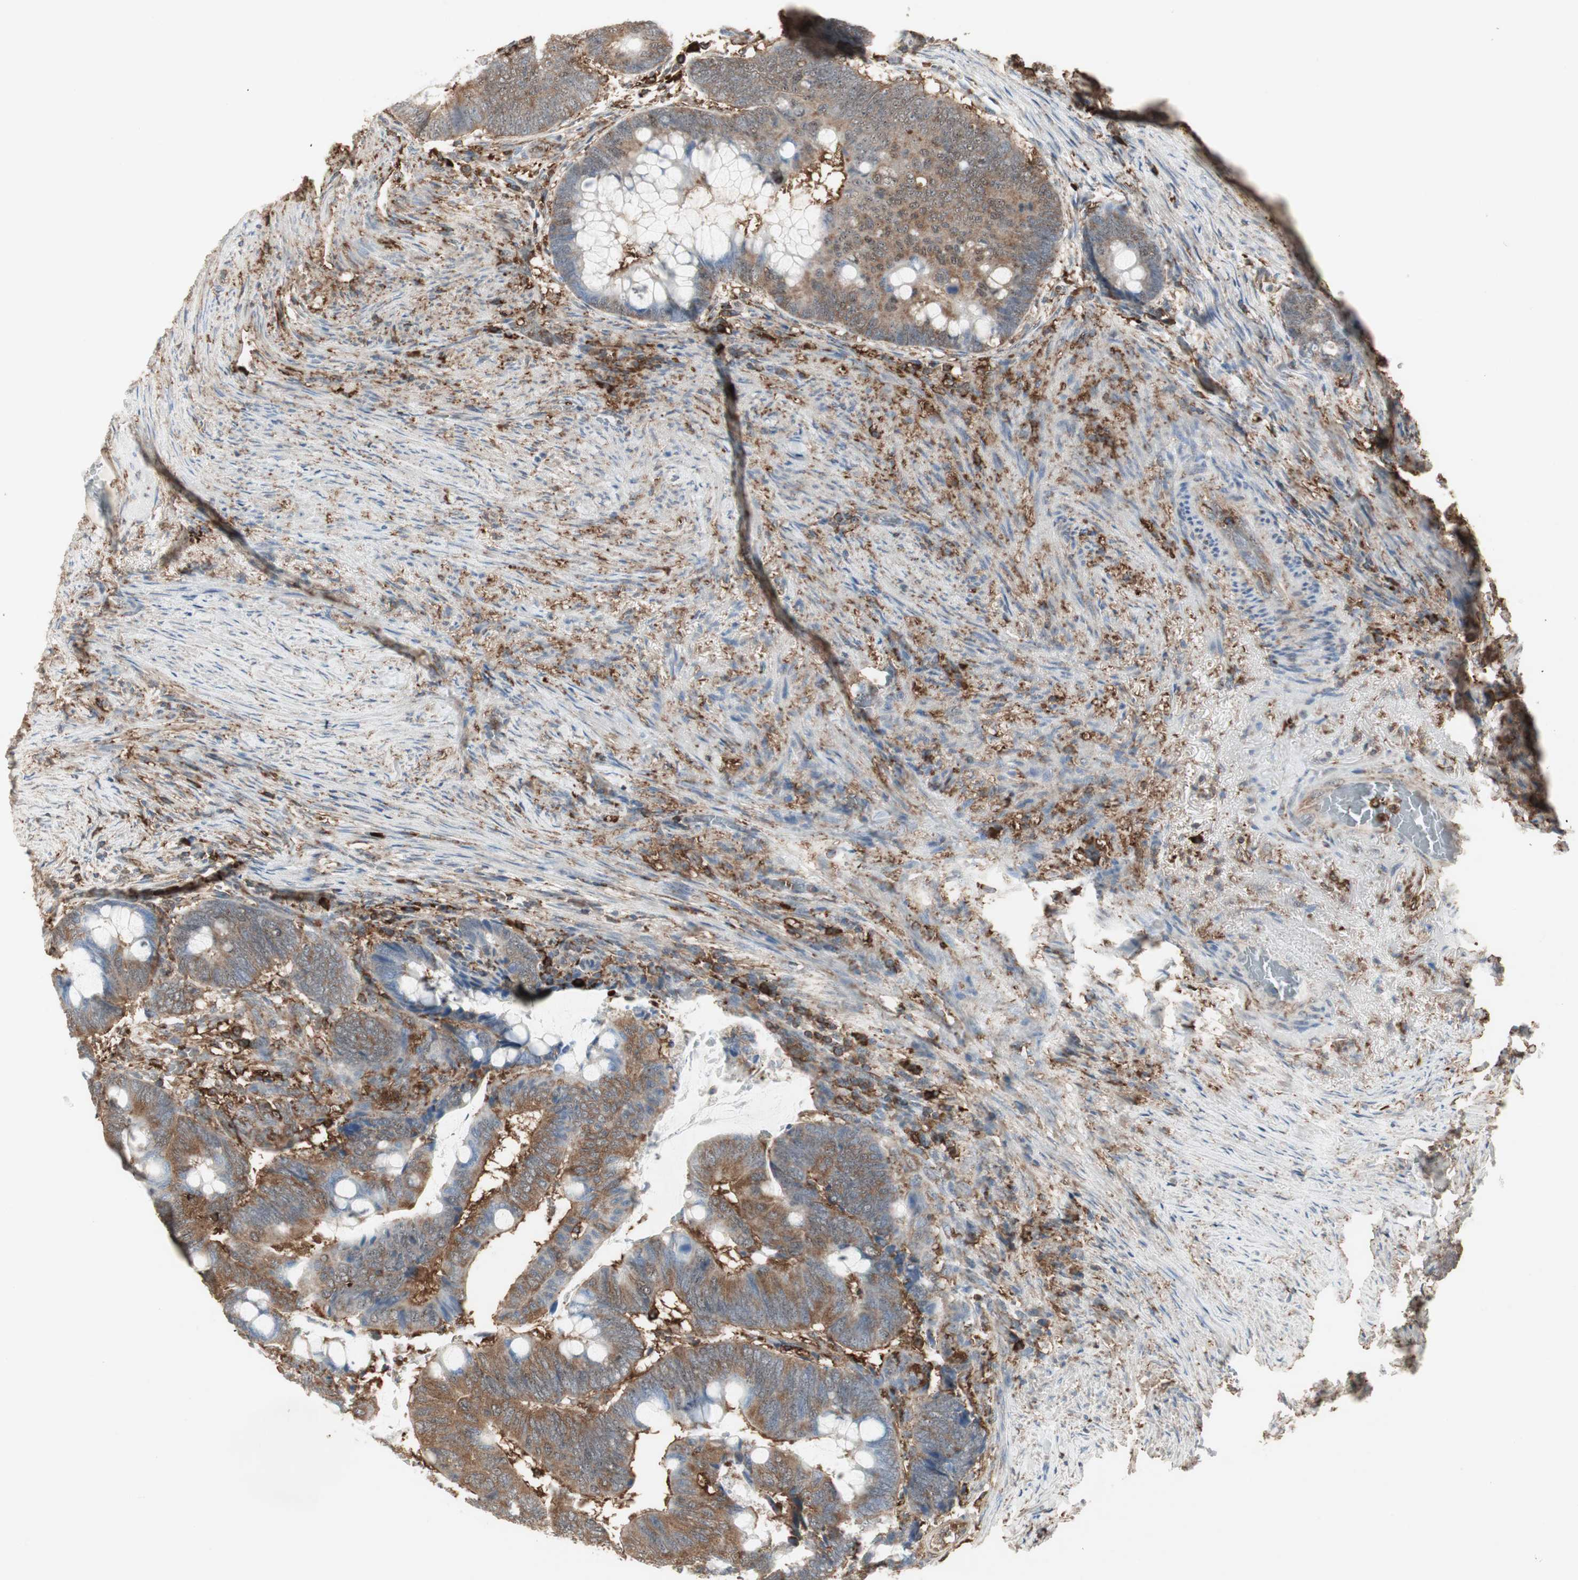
{"staining": {"intensity": "moderate", "quantity": ">75%", "location": "cytoplasmic/membranous,nuclear"}, "tissue": "colorectal cancer", "cell_type": "Tumor cells", "image_type": "cancer", "snomed": [{"axis": "morphology", "description": "Normal tissue, NOS"}, {"axis": "morphology", "description": "Adenocarcinoma, NOS"}, {"axis": "topography", "description": "Rectum"}, {"axis": "topography", "description": "Peripheral nerve tissue"}], "caption": "High-magnification brightfield microscopy of colorectal cancer stained with DAB (brown) and counterstained with hematoxylin (blue). tumor cells exhibit moderate cytoplasmic/membranous and nuclear staining is present in about>75% of cells.", "gene": "MMP3", "patient": {"sex": "male", "age": 92}}